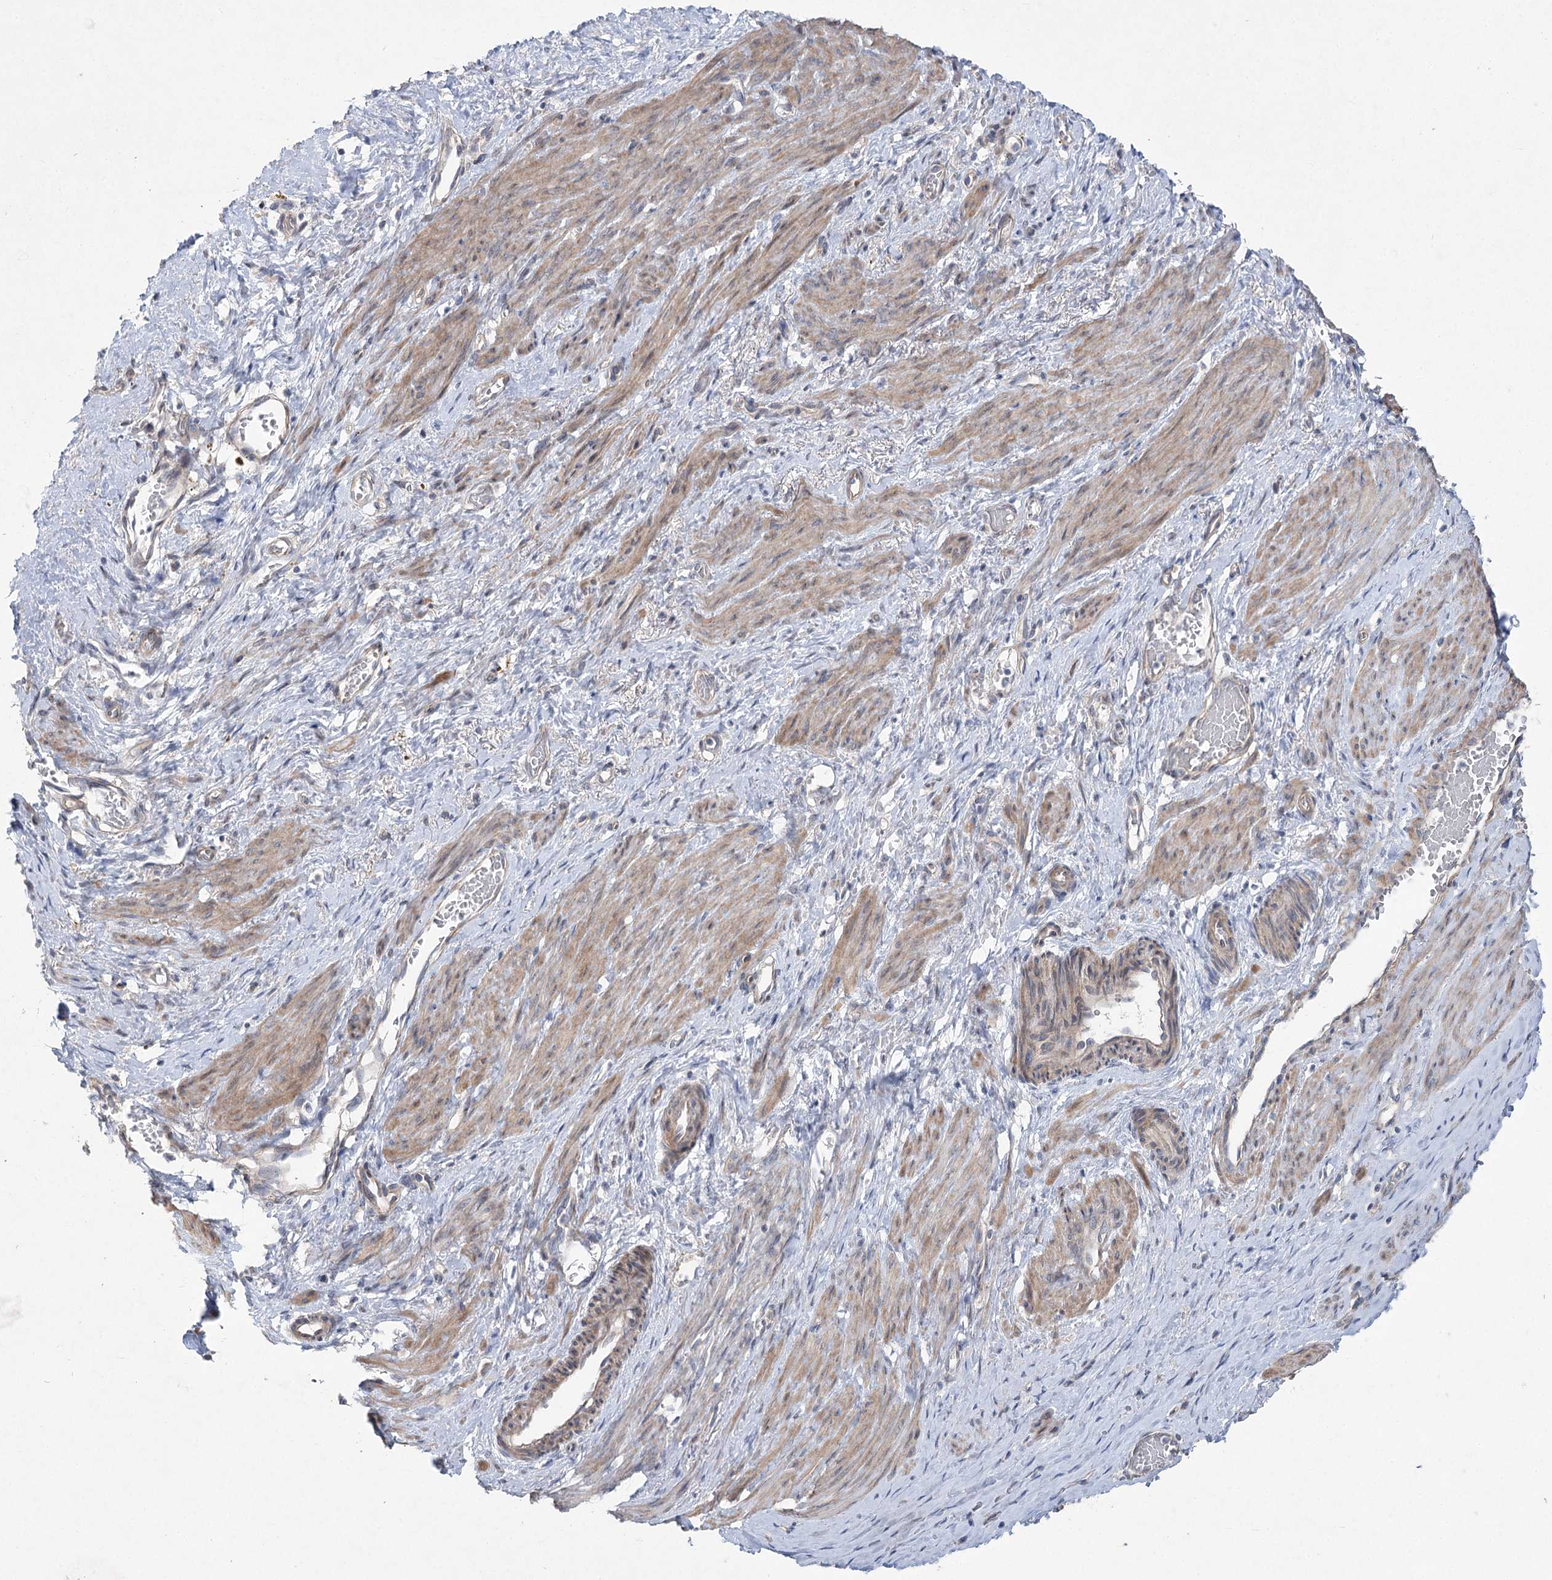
{"staining": {"intensity": "moderate", "quantity": ">75%", "location": "cytoplasmic/membranous"}, "tissue": "smooth muscle", "cell_type": "Smooth muscle cells", "image_type": "normal", "snomed": [{"axis": "morphology", "description": "Normal tissue, NOS"}, {"axis": "topography", "description": "Endometrium"}], "caption": "Benign smooth muscle shows moderate cytoplasmic/membranous expression in about >75% of smooth muscle cells, visualized by immunohistochemistry.", "gene": "SCN11A", "patient": {"sex": "female", "age": 33}}